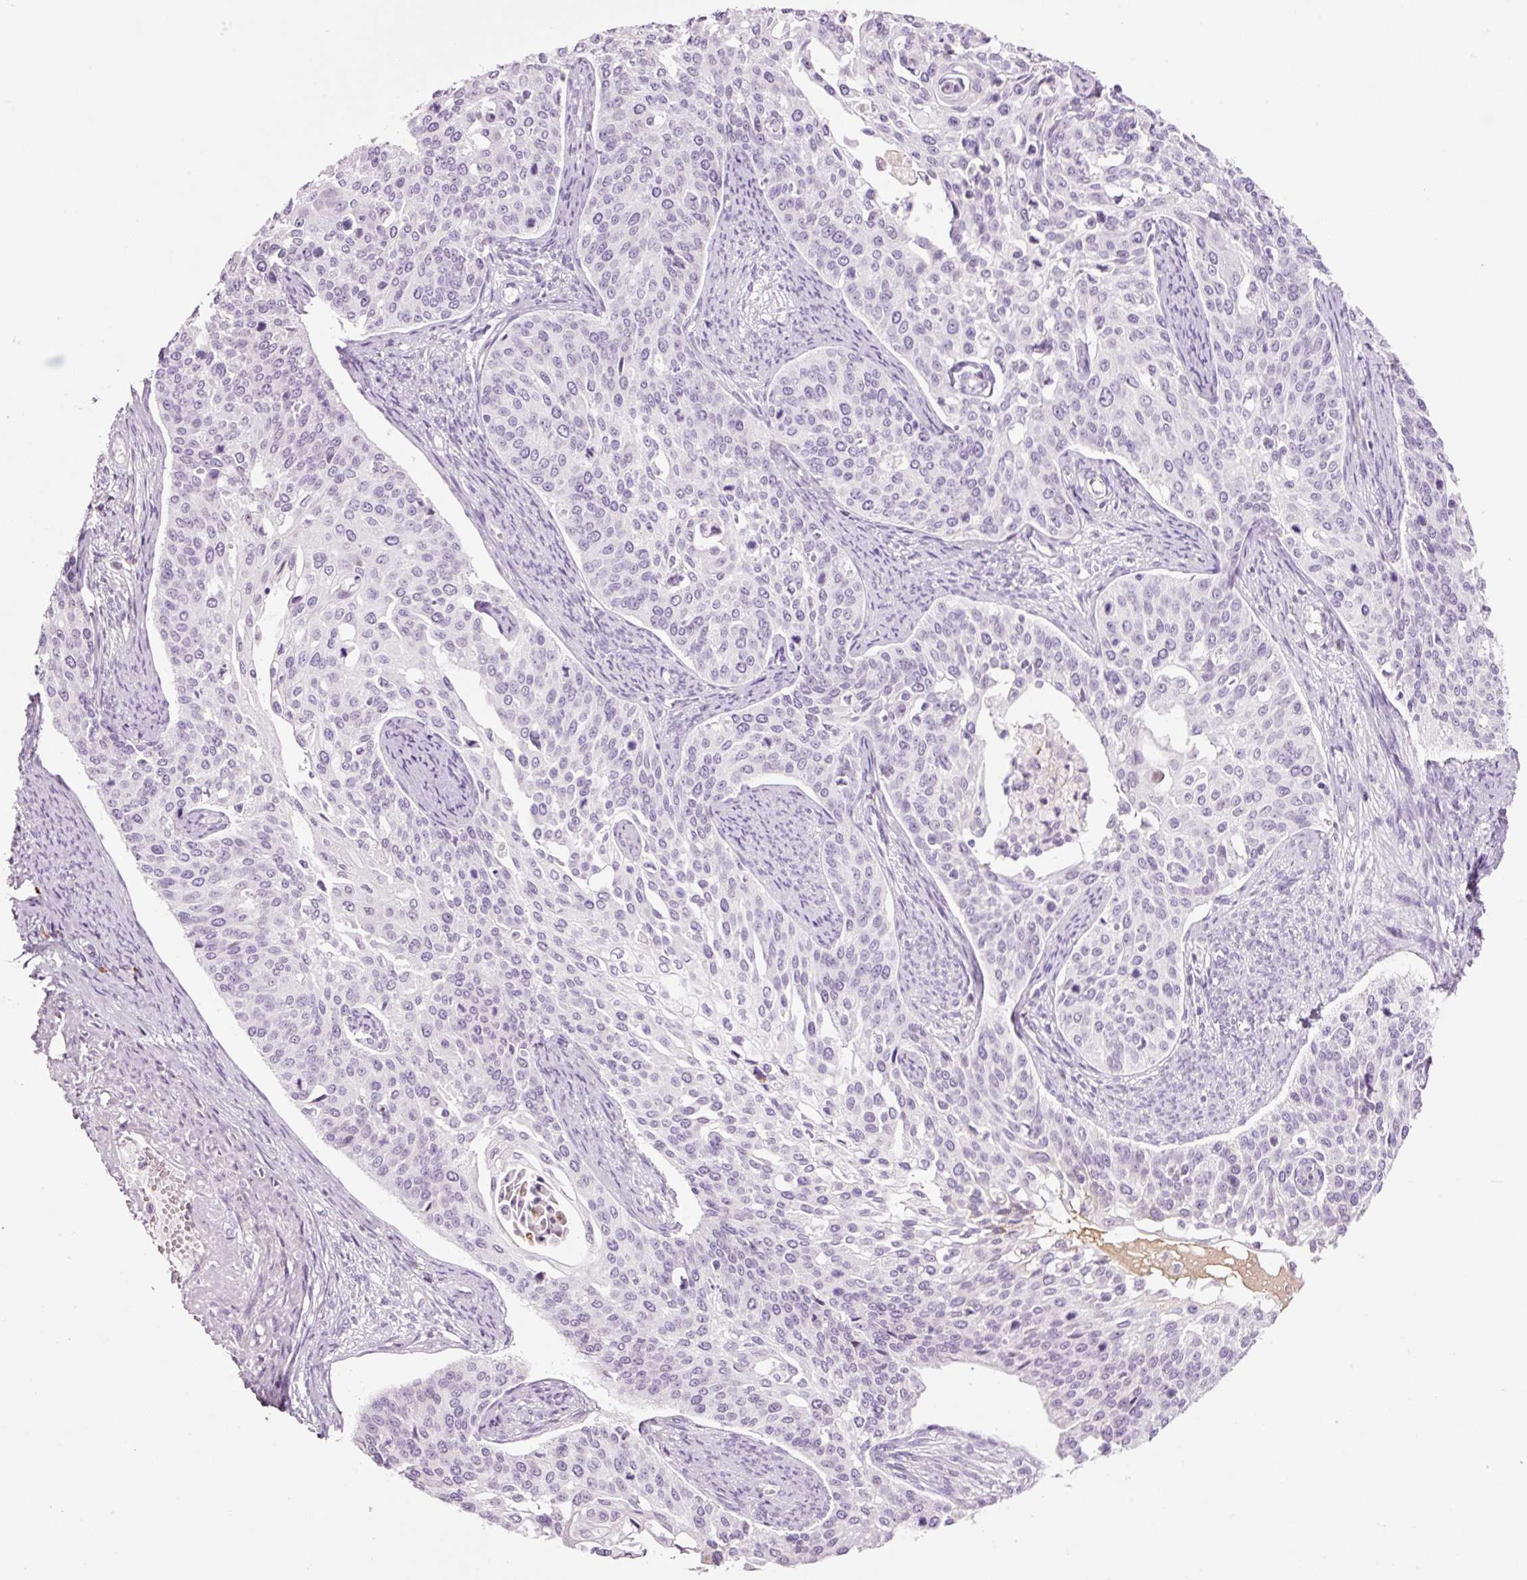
{"staining": {"intensity": "negative", "quantity": "none", "location": "none"}, "tissue": "cervical cancer", "cell_type": "Tumor cells", "image_type": "cancer", "snomed": [{"axis": "morphology", "description": "Squamous cell carcinoma, NOS"}, {"axis": "topography", "description": "Cervix"}], "caption": "Tumor cells show no significant protein staining in squamous cell carcinoma (cervical).", "gene": "KLF1", "patient": {"sex": "female", "age": 44}}